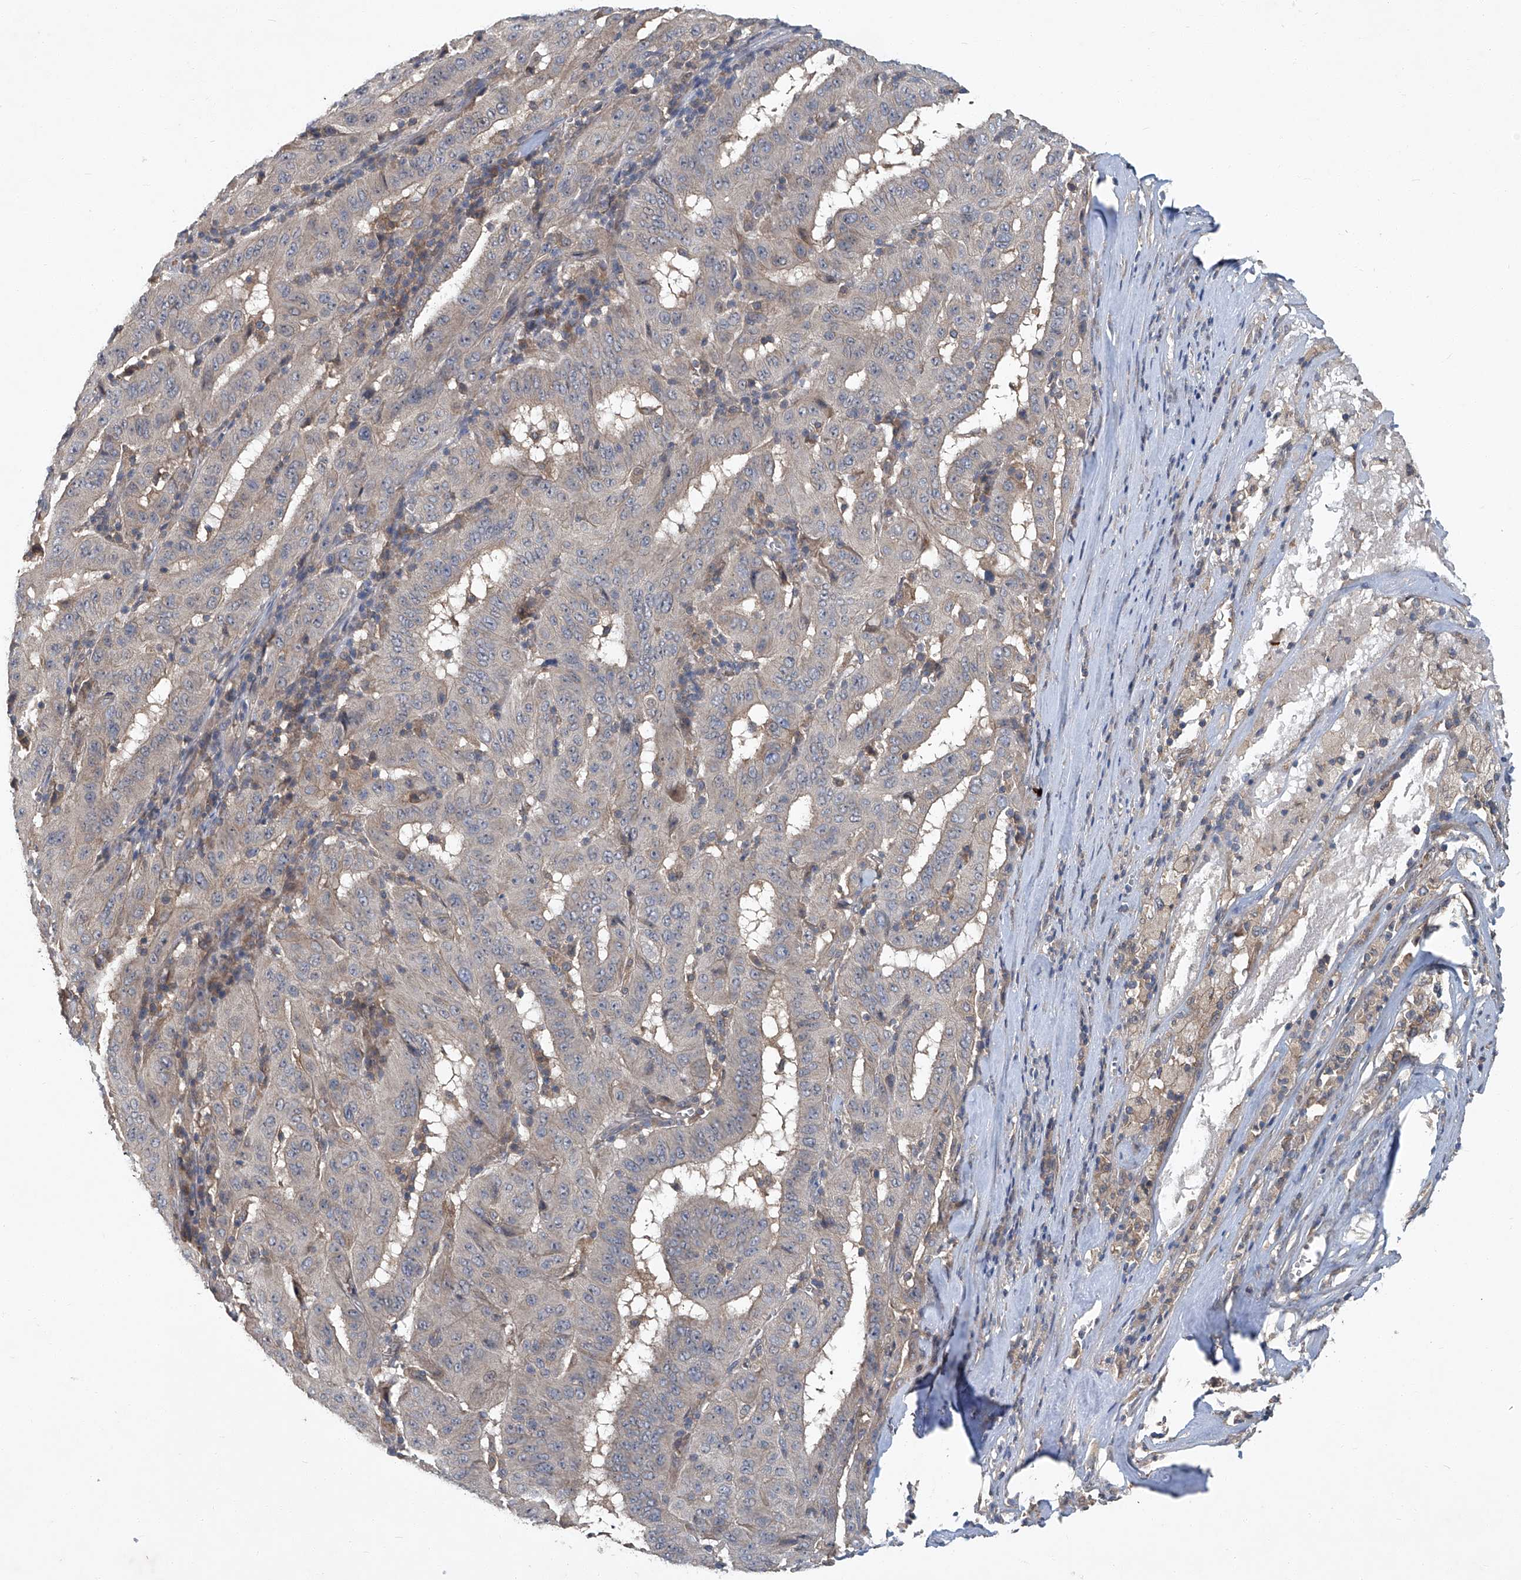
{"staining": {"intensity": "weak", "quantity": "<25%", "location": "cytoplasmic/membranous"}, "tissue": "pancreatic cancer", "cell_type": "Tumor cells", "image_type": "cancer", "snomed": [{"axis": "morphology", "description": "Adenocarcinoma, NOS"}, {"axis": "topography", "description": "Pancreas"}], "caption": "This image is of pancreatic adenocarcinoma stained with IHC to label a protein in brown with the nuclei are counter-stained blue. There is no staining in tumor cells.", "gene": "ANKRD34A", "patient": {"sex": "male", "age": 63}}